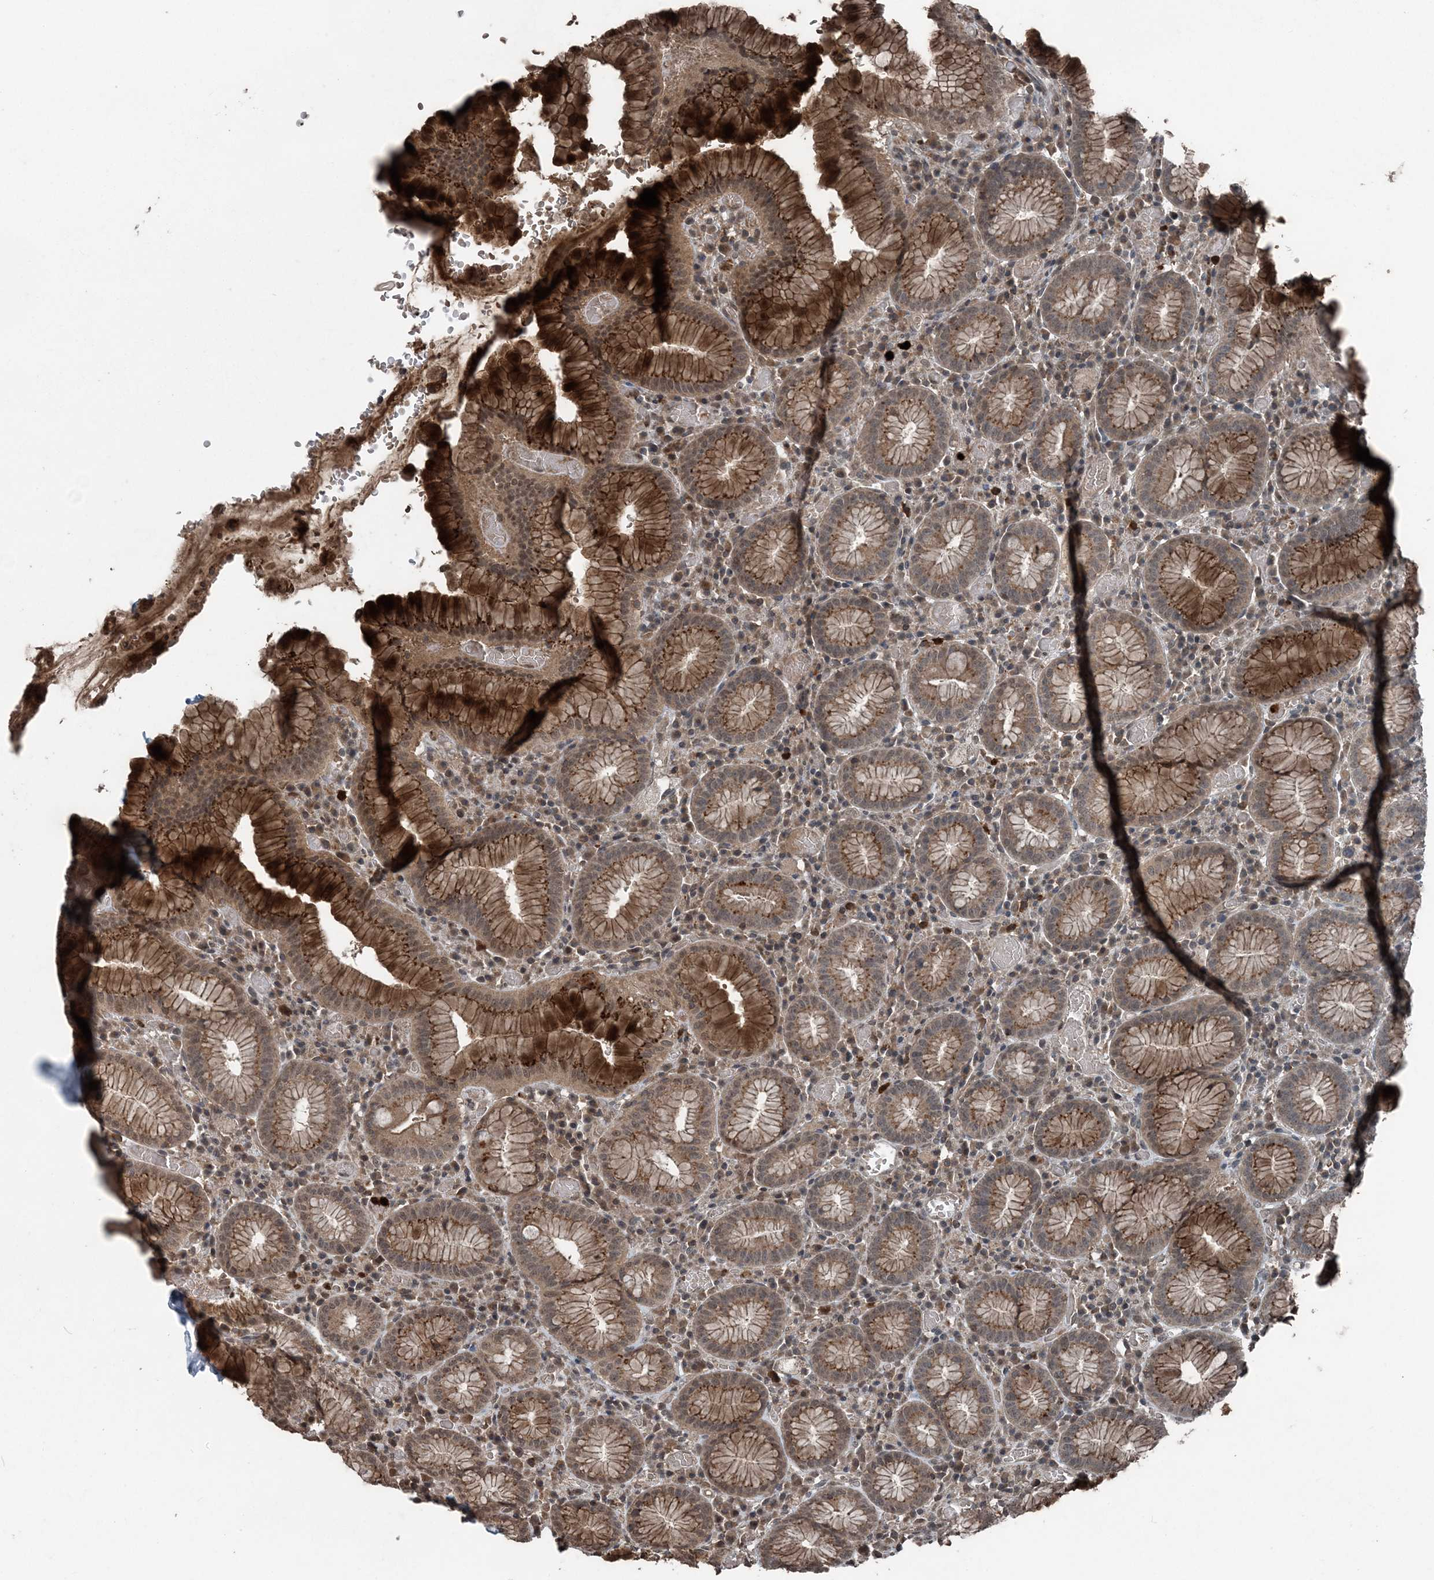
{"staining": {"intensity": "strong", "quantity": "25%-75%", "location": "cytoplasmic/membranous,nuclear"}, "tissue": "stomach", "cell_type": "Glandular cells", "image_type": "normal", "snomed": [{"axis": "morphology", "description": "Normal tissue, NOS"}, {"axis": "topography", "description": "Stomach"}], "caption": "This image exhibits benign stomach stained with immunohistochemistry to label a protein in brown. The cytoplasmic/membranous,nuclear of glandular cells show strong positivity for the protein. Nuclei are counter-stained blue.", "gene": "CFL1", "patient": {"sex": "male", "age": 55}}